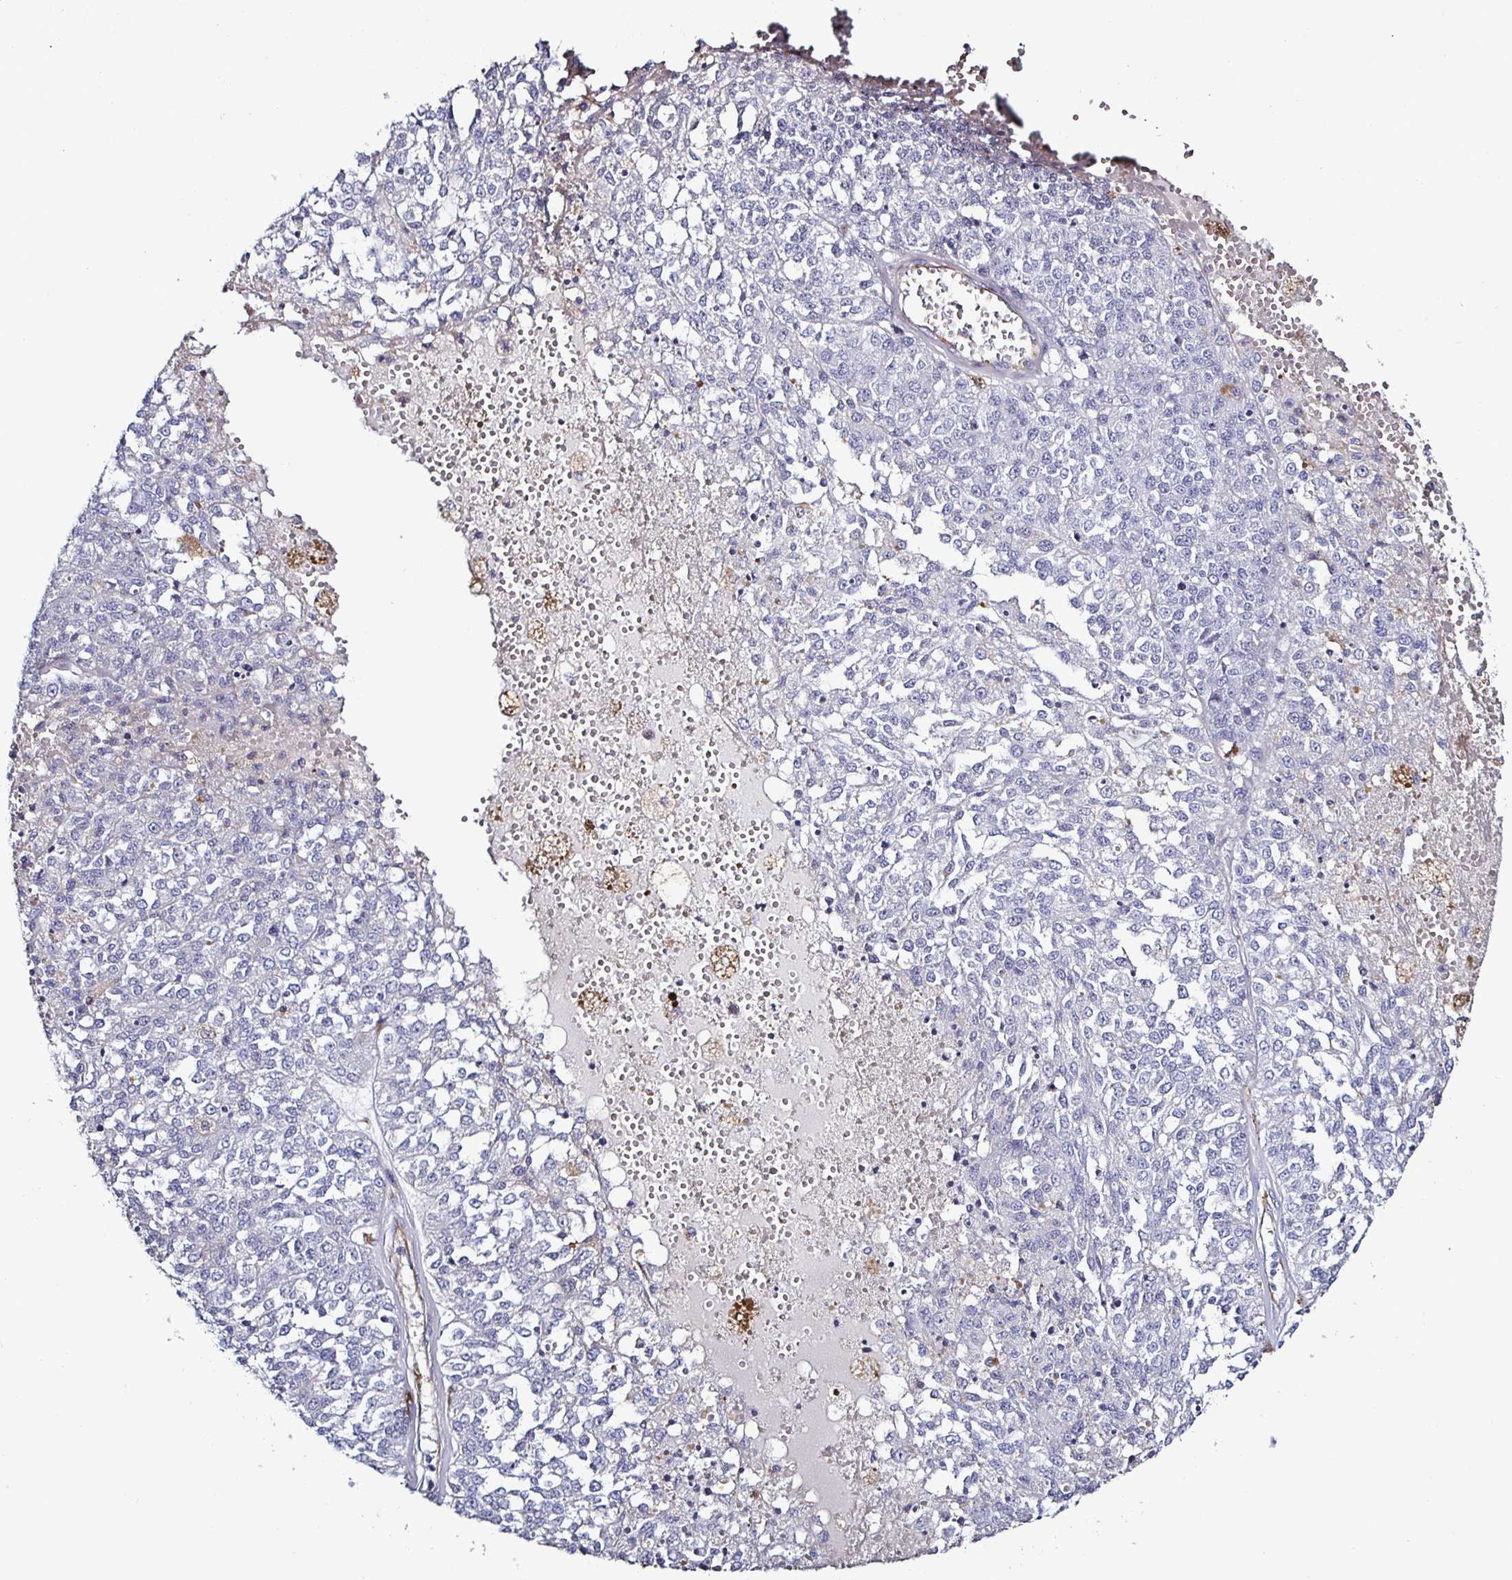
{"staining": {"intensity": "negative", "quantity": "none", "location": "none"}, "tissue": "melanoma", "cell_type": "Tumor cells", "image_type": "cancer", "snomed": [{"axis": "morphology", "description": "Malignant melanoma, Metastatic site"}, {"axis": "topography", "description": "Lymph node"}], "caption": "Immunohistochemical staining of human malignant melanoma (metastatic site) shows no significant expression in tumor cells. (DAB IHC with hematoxylin counter stain).", "gene": "ACSBG2", "patient": {"sex": "female", "age": 64}}